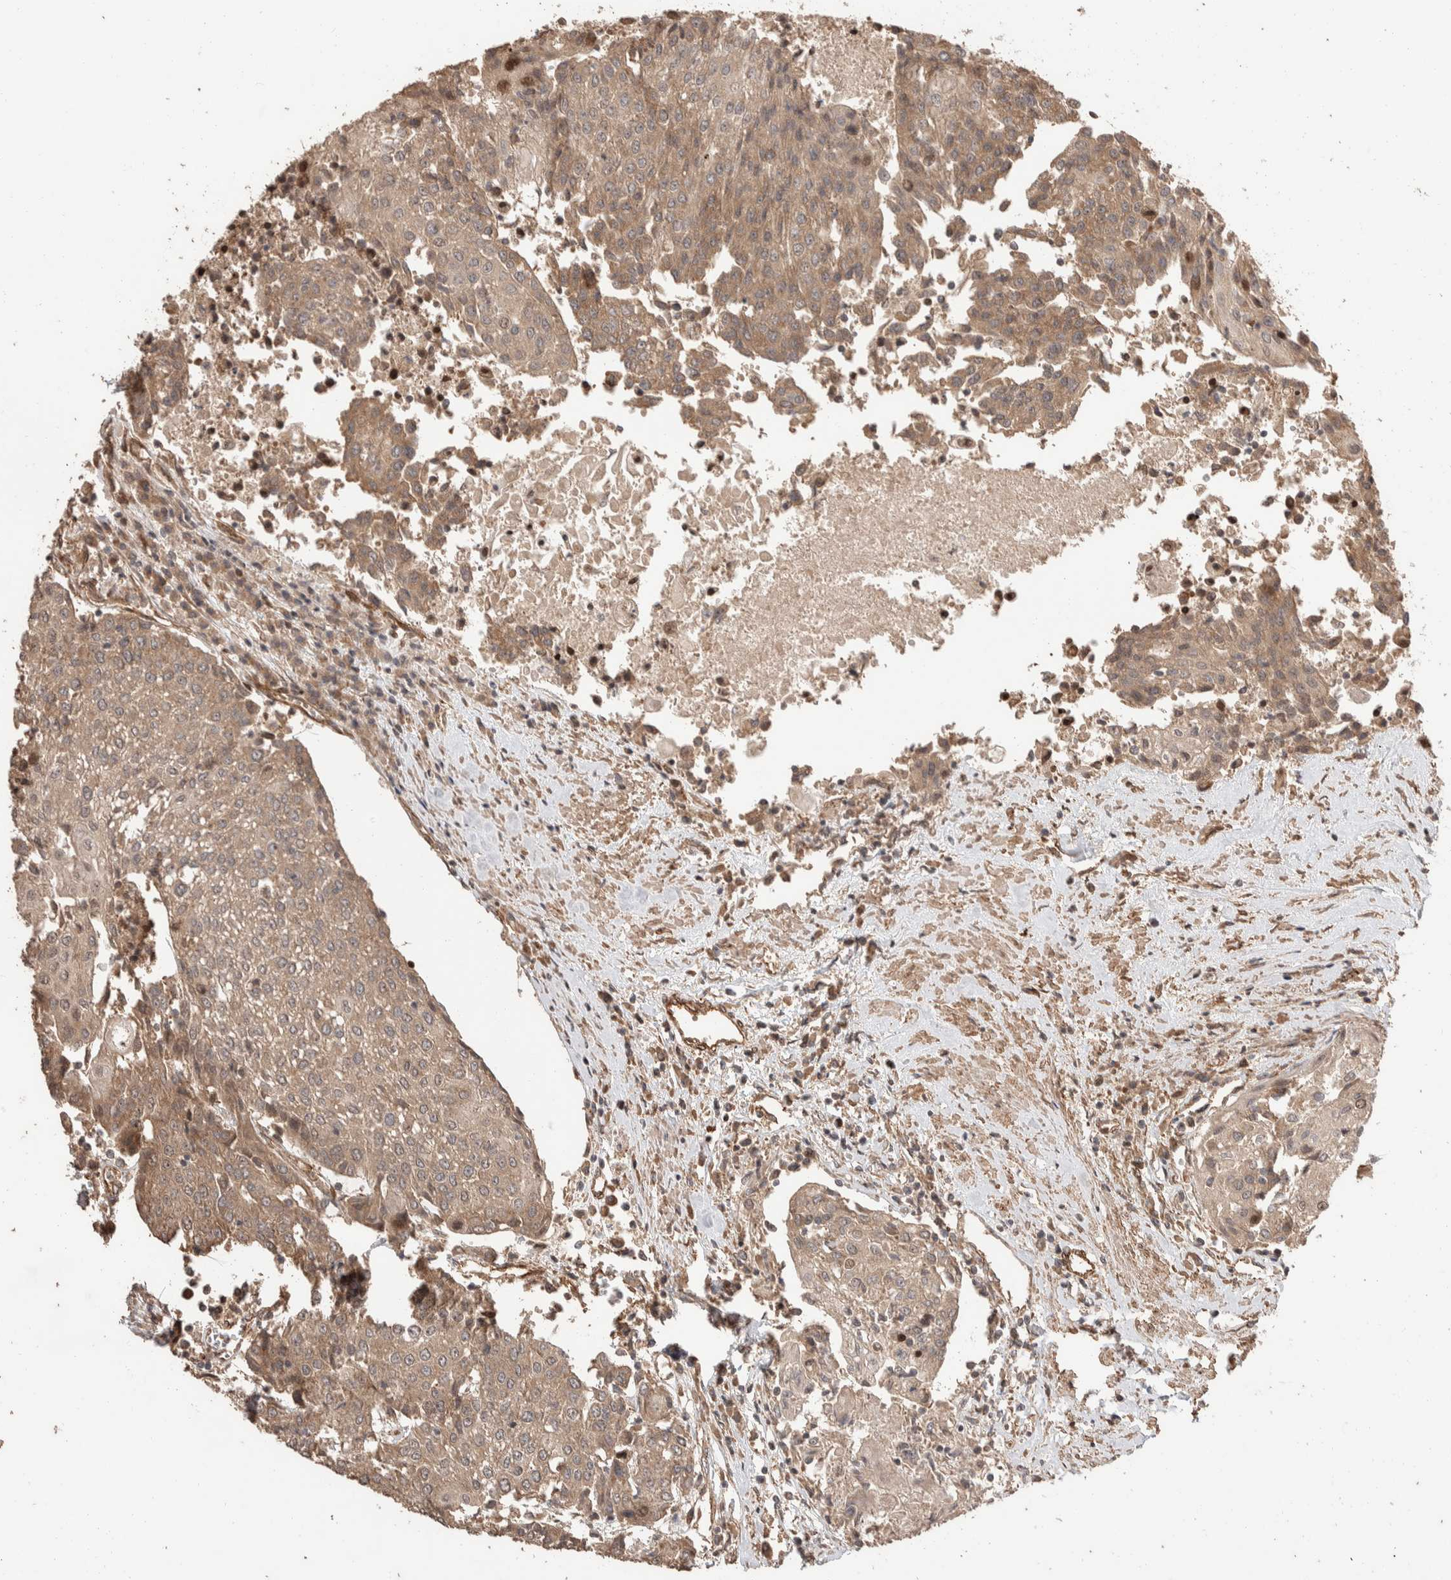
{"staining": {"intensity": "moderate", "quantity": ">75%", "location": "cytoplasmic/membranous"}, "tissue": "urothelial cancer", "cell_type": "Tumor cells", "image_type": "cancer", "snomed": [{"axis": "morphology", "description": "Urothelial carcinoma, High grade"}, {"axis": "topography", "description": "Urinary bladder"}], "caption": "Moderate cytoplasmic/membranous protein staining is present in about >75% of tumor cells in urothelial cancer. The staining is performed using DAB (3,3'-diaminobenzidine) brown chromogen to label protein expression. The nuclei are counter-stained blue using hematoxylin.", "gene": "ERC1", "patient": {"sex": "female", "age": 85}}